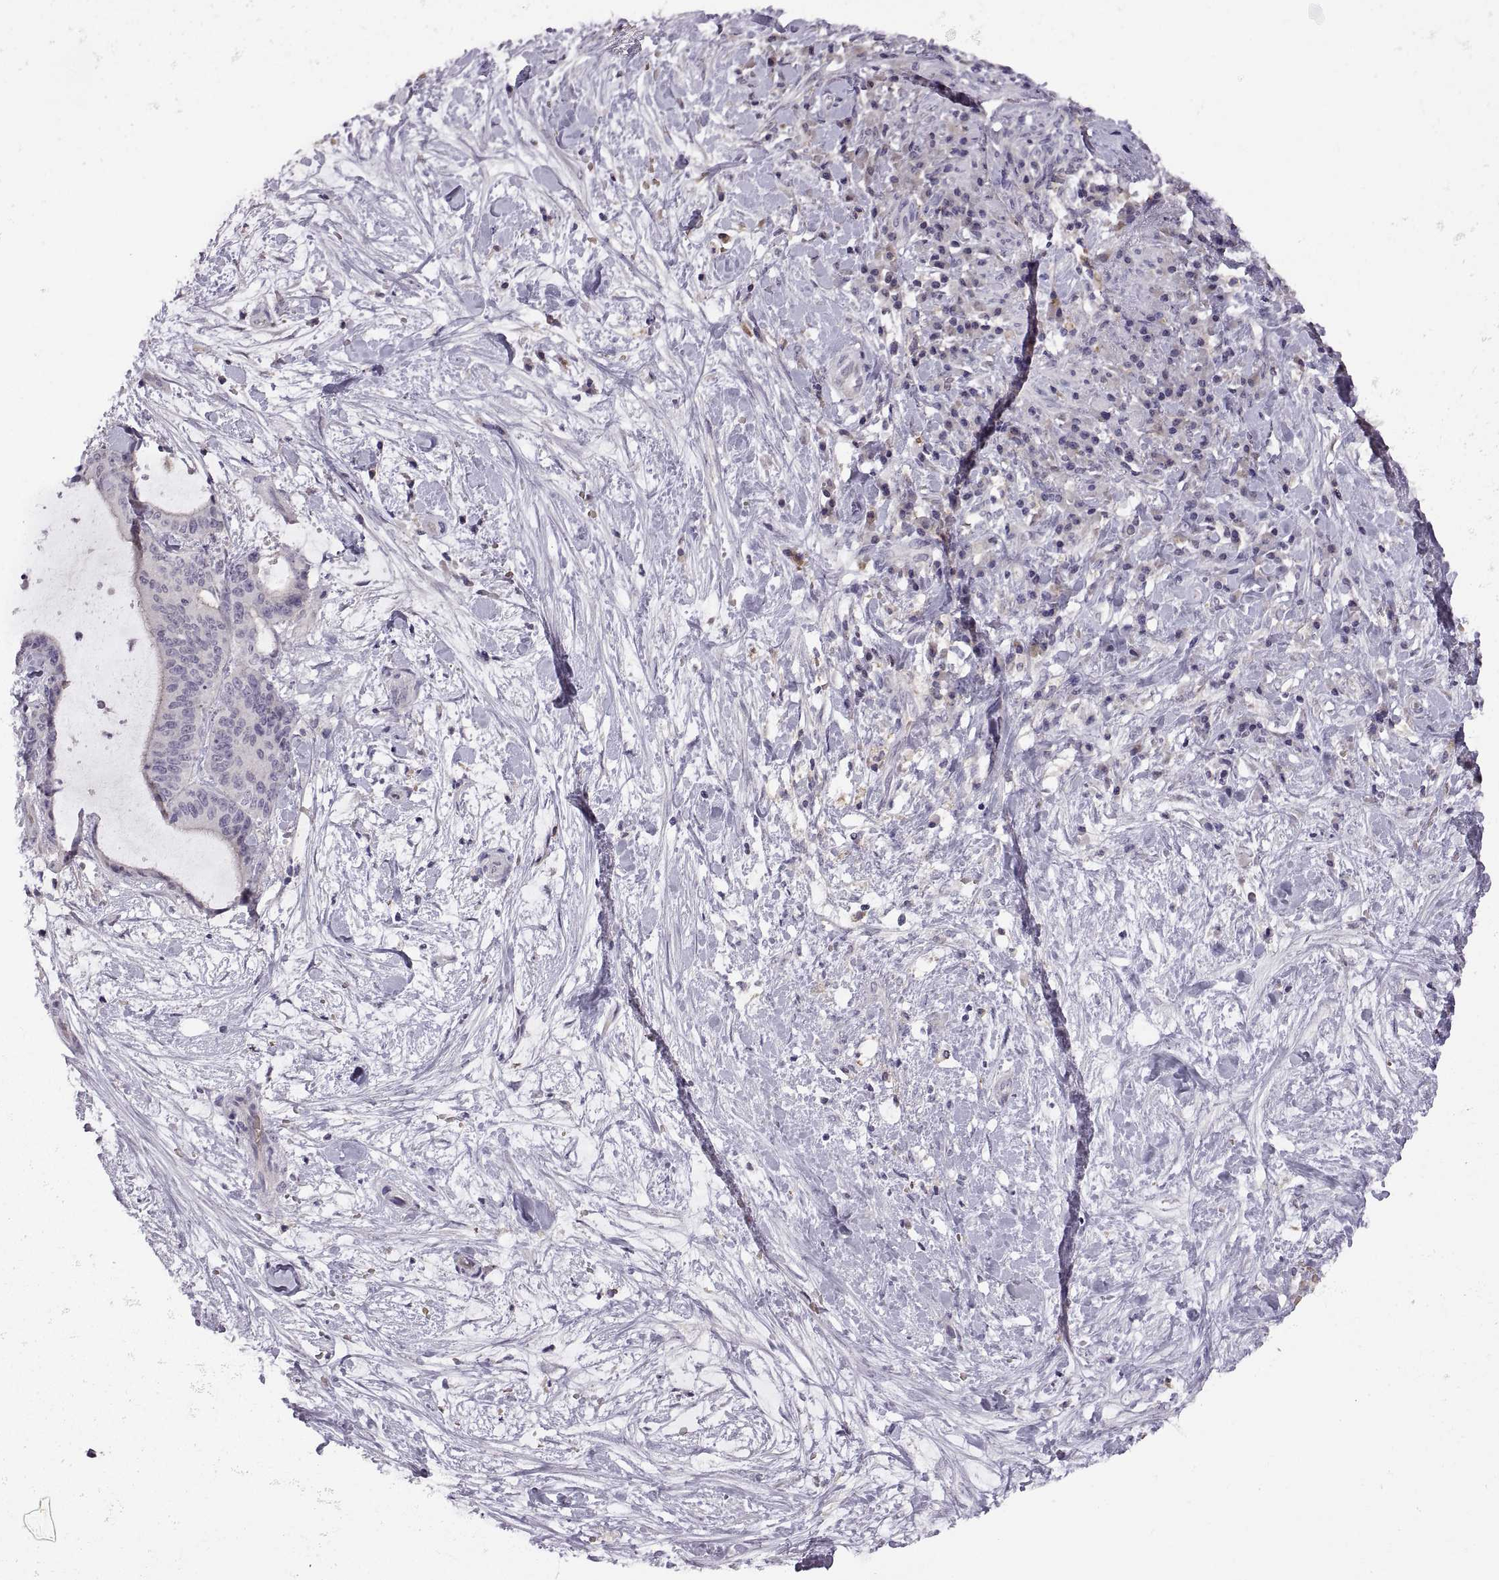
{"staining": {"intensity": "negative", "quantity": "none", "location": "none"}, "tissue": "liver cancer", "cell_type": "Tumor cells", "image_type": "cancer", "snomed": [{"axis": "morphology", "description": "Cholangiocarcinoma"}, {"axis": "topography", "description": "Liver"}], "caption": "Tumor cells show no significant expression in liver cancer (cholangiocarcinoma).", "gene": "MEIOC", "patient": {"sex": "female", "age": 73}}